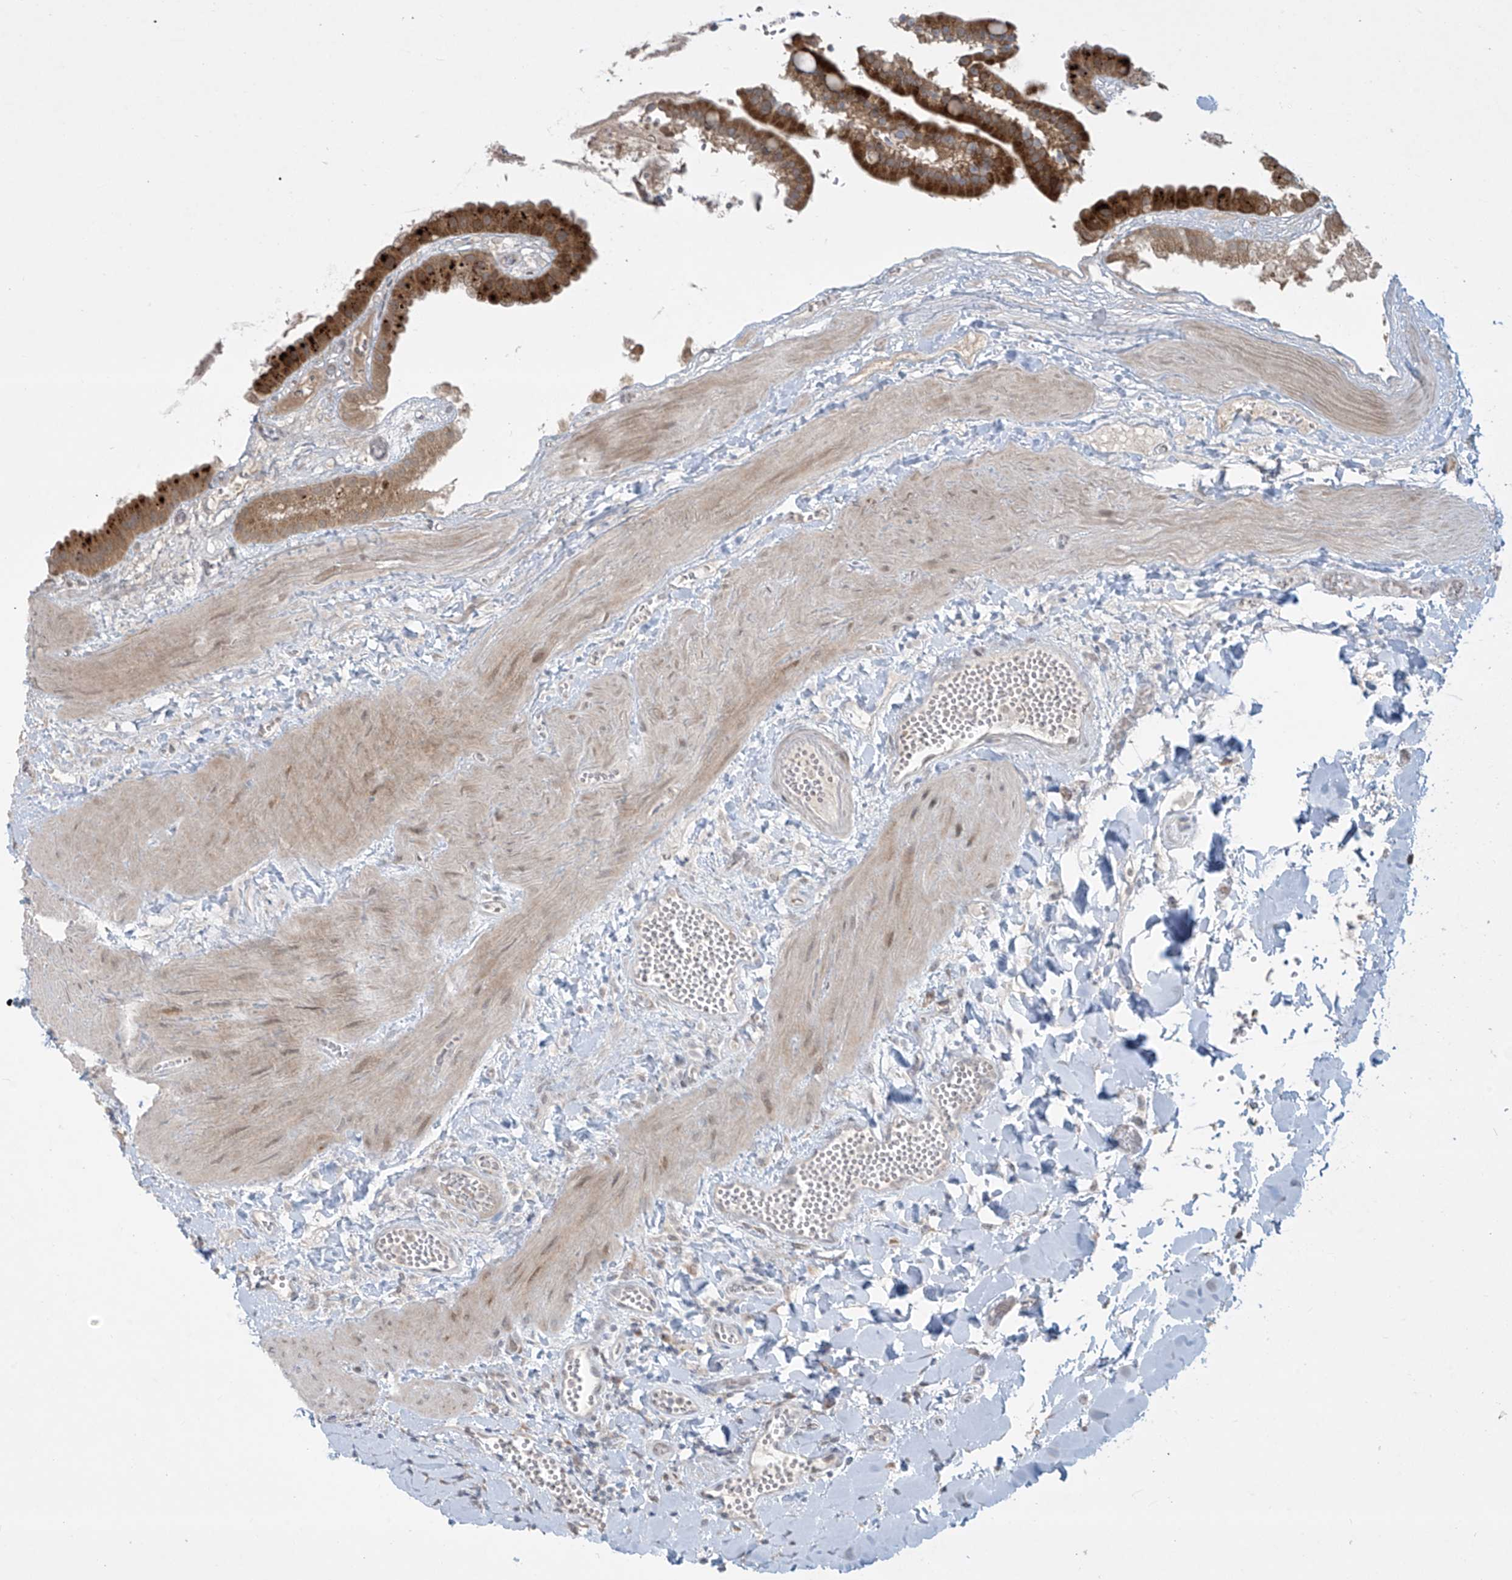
{"staining": {"intensity": "strong", "quantity": ">75%", "location": "cytoplasmic/membranous"}, "tissue": "gallbladder", "cell_type": "Glandular cells", "image_type": "normal", "snomed": [{"axis": "morphology", "description": "Normal tissue, NOS"}, {"axis": "topography", "description": "Gallbladder"}], "caption": "Strong cytoplasmic/membranous staining is seen in about >75% of glandular cells in normal gallbladder.", "gene": "PPAT", "patient": {"sex": "male", "age": 55}}